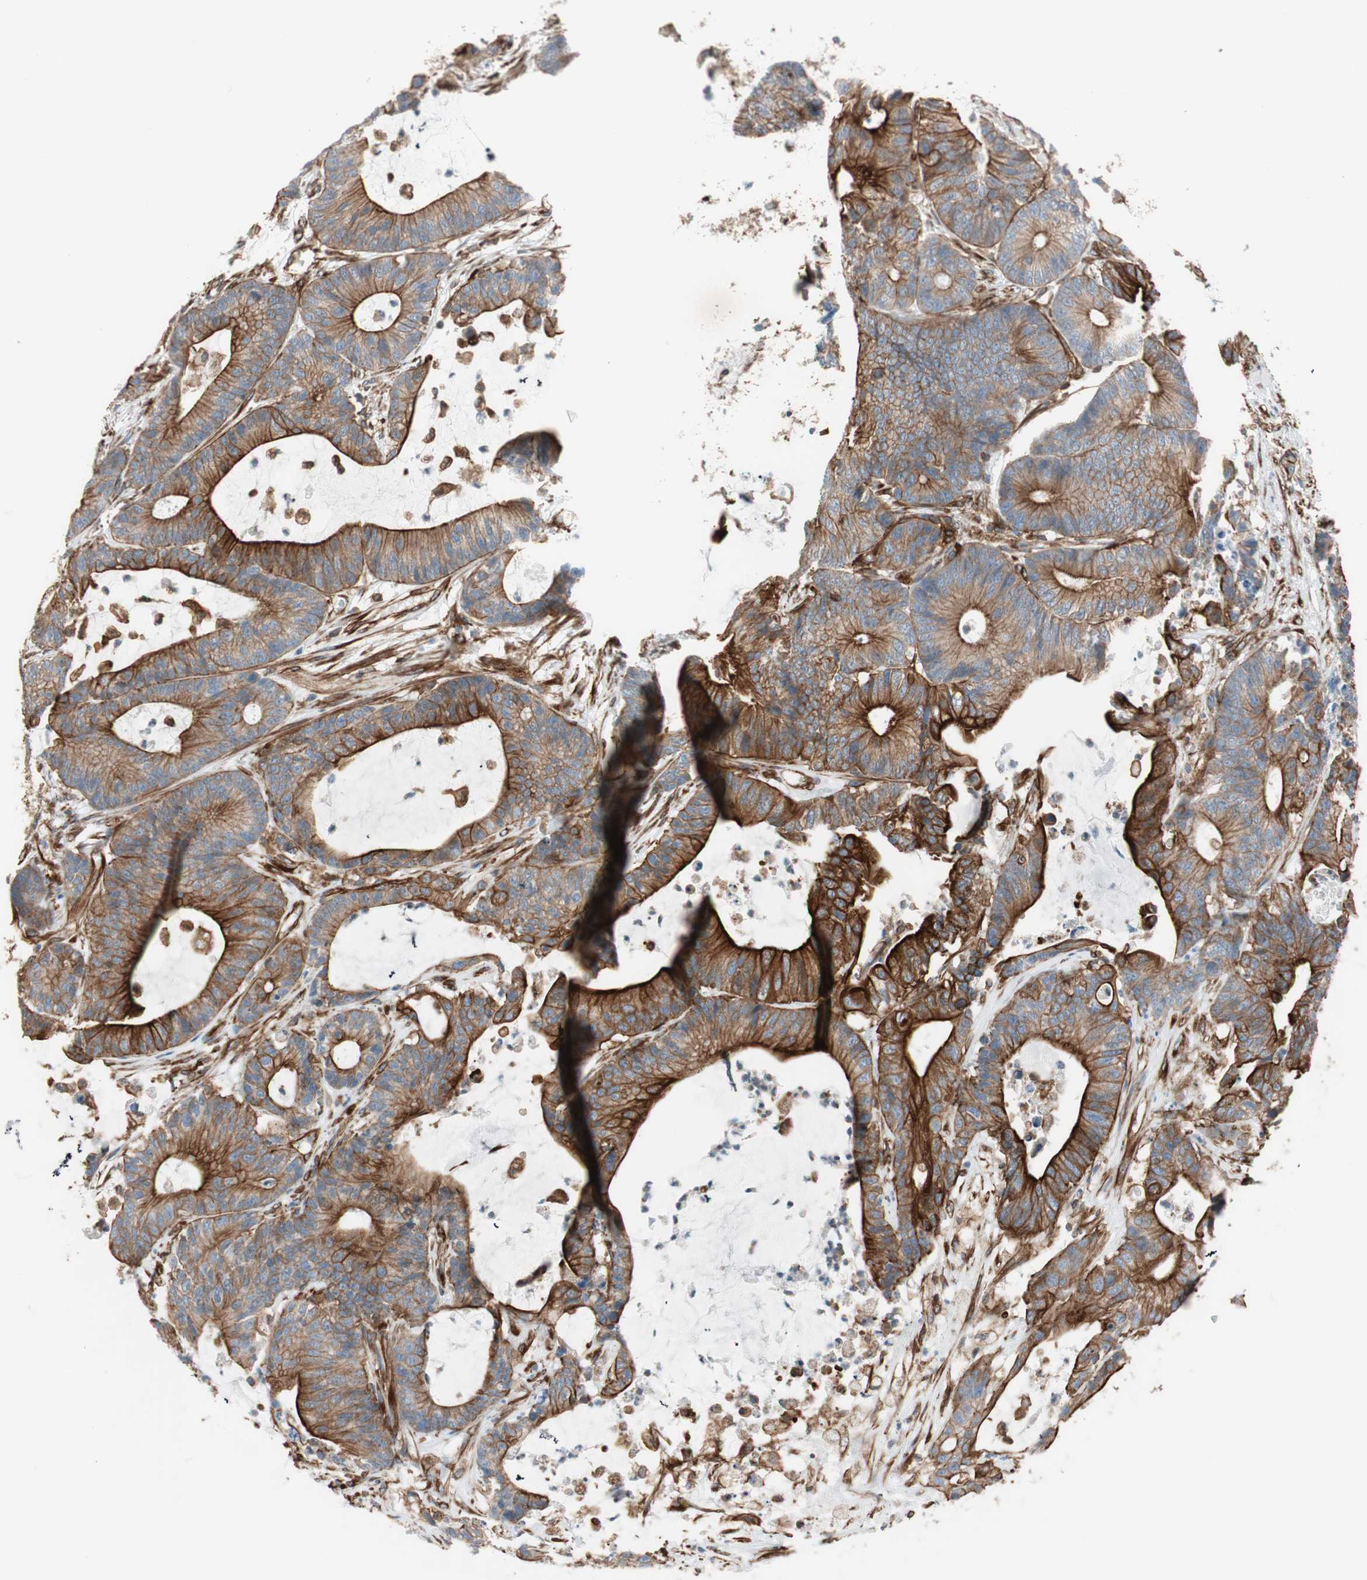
{"staining": {"intensity": "strong", "quantity": ">75%", "location": "cytoplasmic/membranous"}, "tissue": "colorectal cancer", "cell_type": "Tumor cells", "image_type": "cancer", "snomed": [{"axis": "morphology", "description": "Adenocarcinoma, NOS"}, {"axis": "topography", "description": "Colon"}], "caption": "A micrograph of colorectal cancer stained for a protein reveals strong cytoplasmic/membranous brown staining in tumor cells. The staining was performed using DAB, with brown indicating positive protein expression. Nuclei are stained blue with hematoxylin.", "gene": "TCTA", "patient": {"sex": "female", "age": 84}}